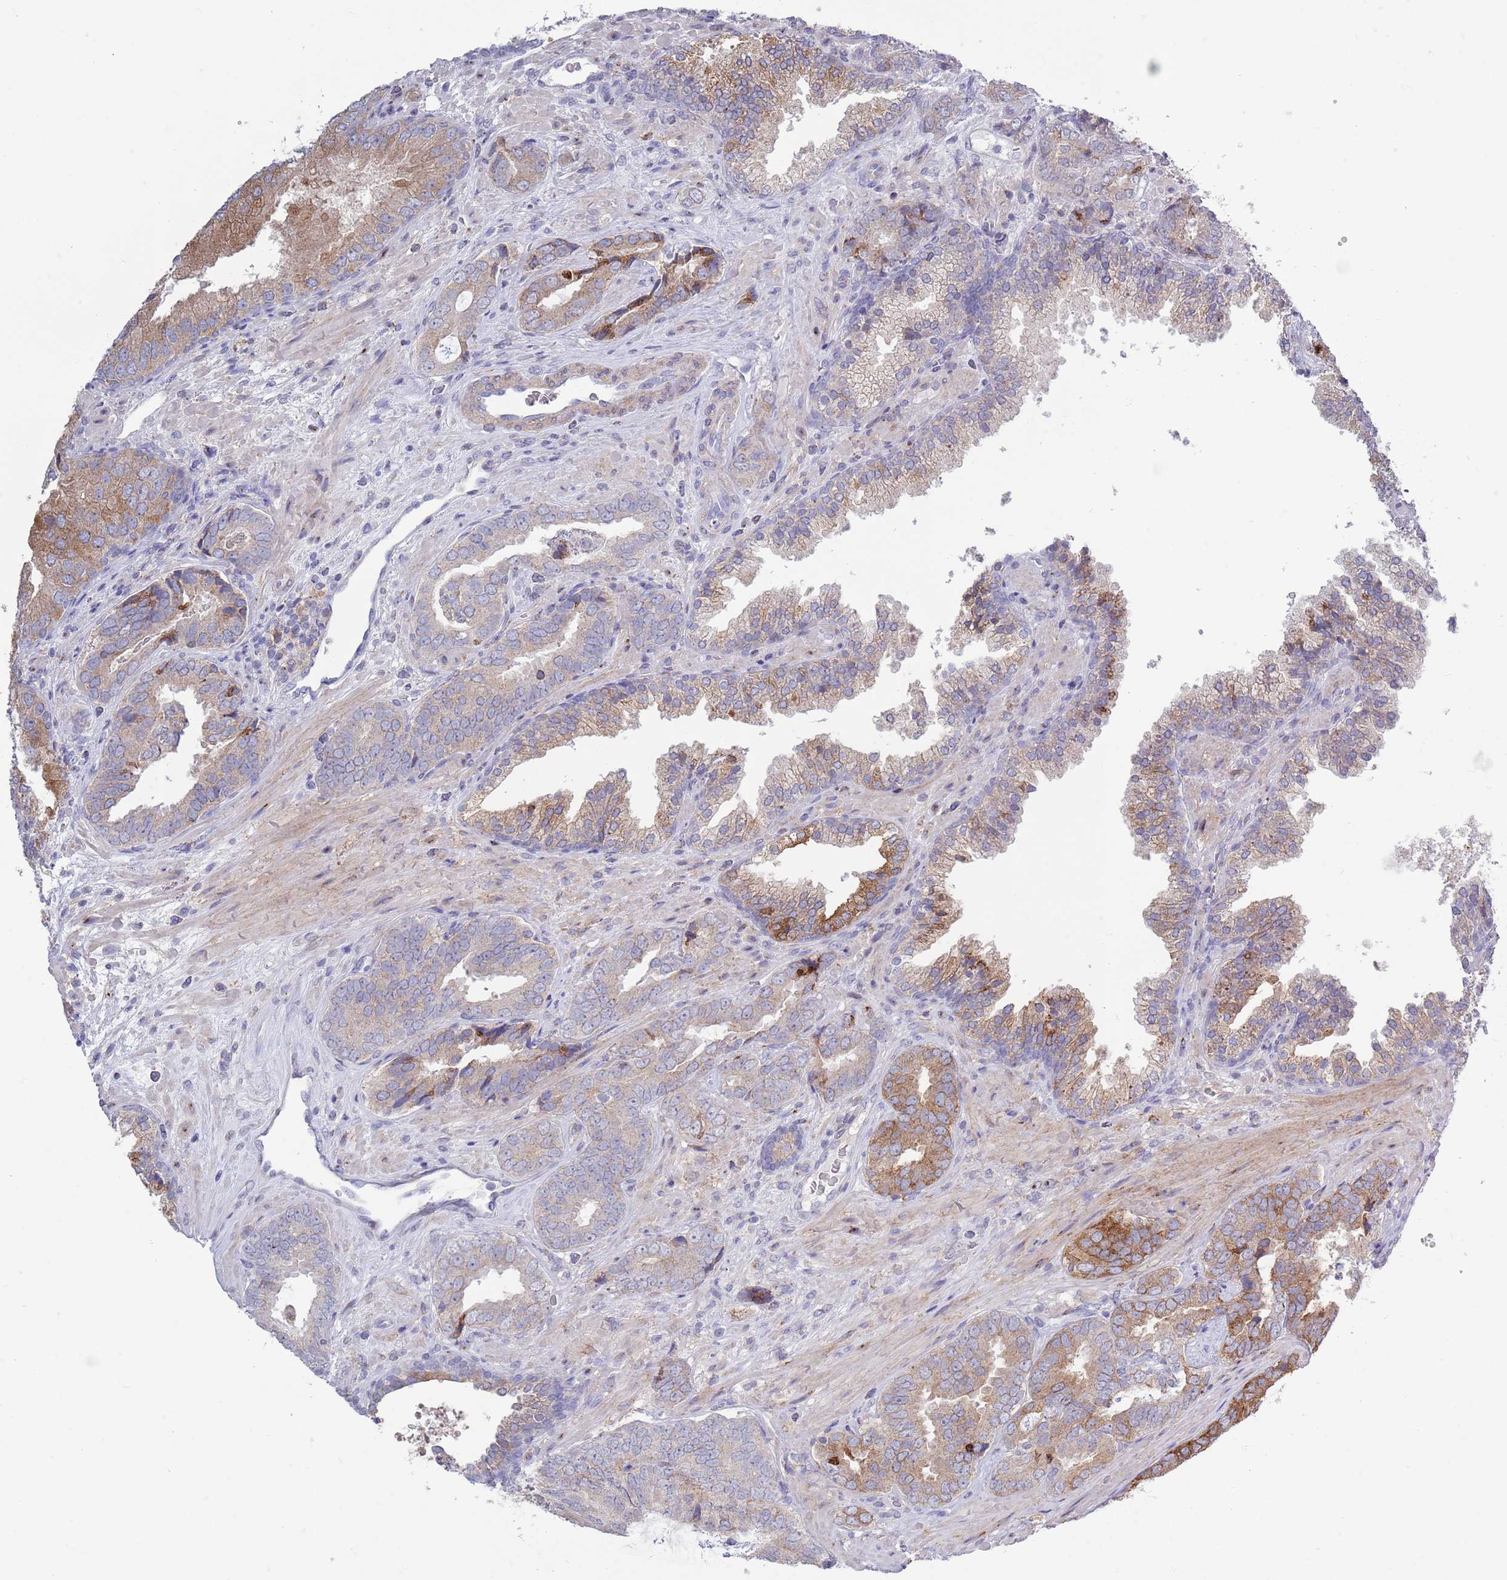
{"staining": {"intensity": "moderate", "quantity": "25%-75%", "location": "cytoplasmic/membranous"}, "tissue": "prostate cancer", "cell_type": "Tumor cells", "image_type": "cancer", "snomed": [{"axis": "morphology", "description": "Adenocarcinoma, High grade"}, {"axis": "topography", "description": "Prostate"}], "caption": "Prostate high-grade adenocarcinoma stained for a protein (brown) reveals moderate cytoplasmic/membranous positive positivity in approximately 25%-75% of tumor cells.", "gene": "ACSBG1", "patient": {"sex": "male", "age": 71}}